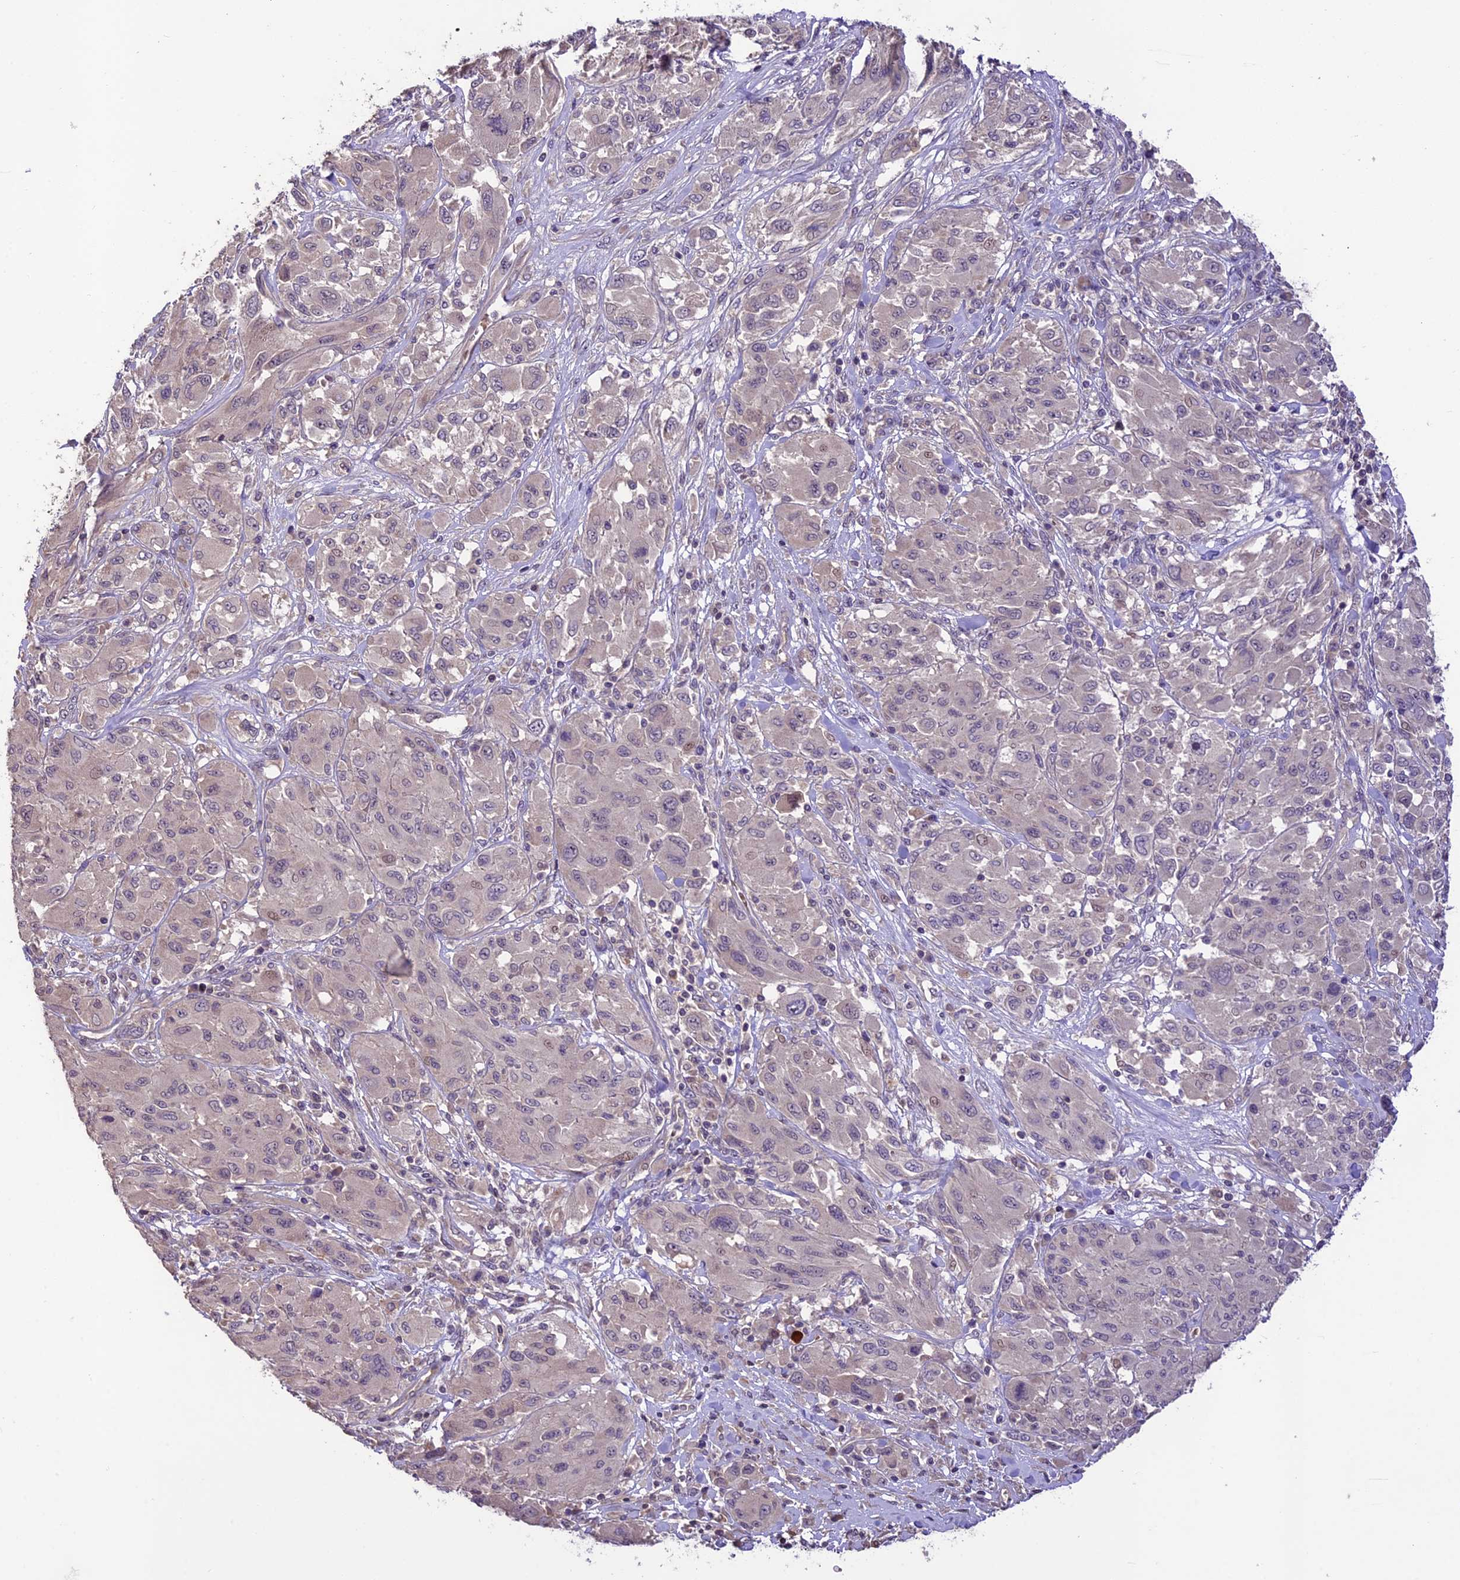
{"staining": {"intensity": "negative", "quantity": "none", "location": "none"}, "tissue": "melanoma", "cell_type": "Tumor cells", "image_type": "cancer", "snomed": [{"axis": "morphology", "description": "Malignant melanoma, NOS"}, {"axis": "topography", "description": "Skin"}], "caption": "DAB immunohistochemical staining of melanoma reveals no significant positivity in tumor cells. The staining was performed using DAB to visualize the protein expression in brown, while the nuclei were stained in blue with hematoxylin (Magnification: 20x).", "gene": "DGKH", "patient": {"sex": "female", "age": 91}}